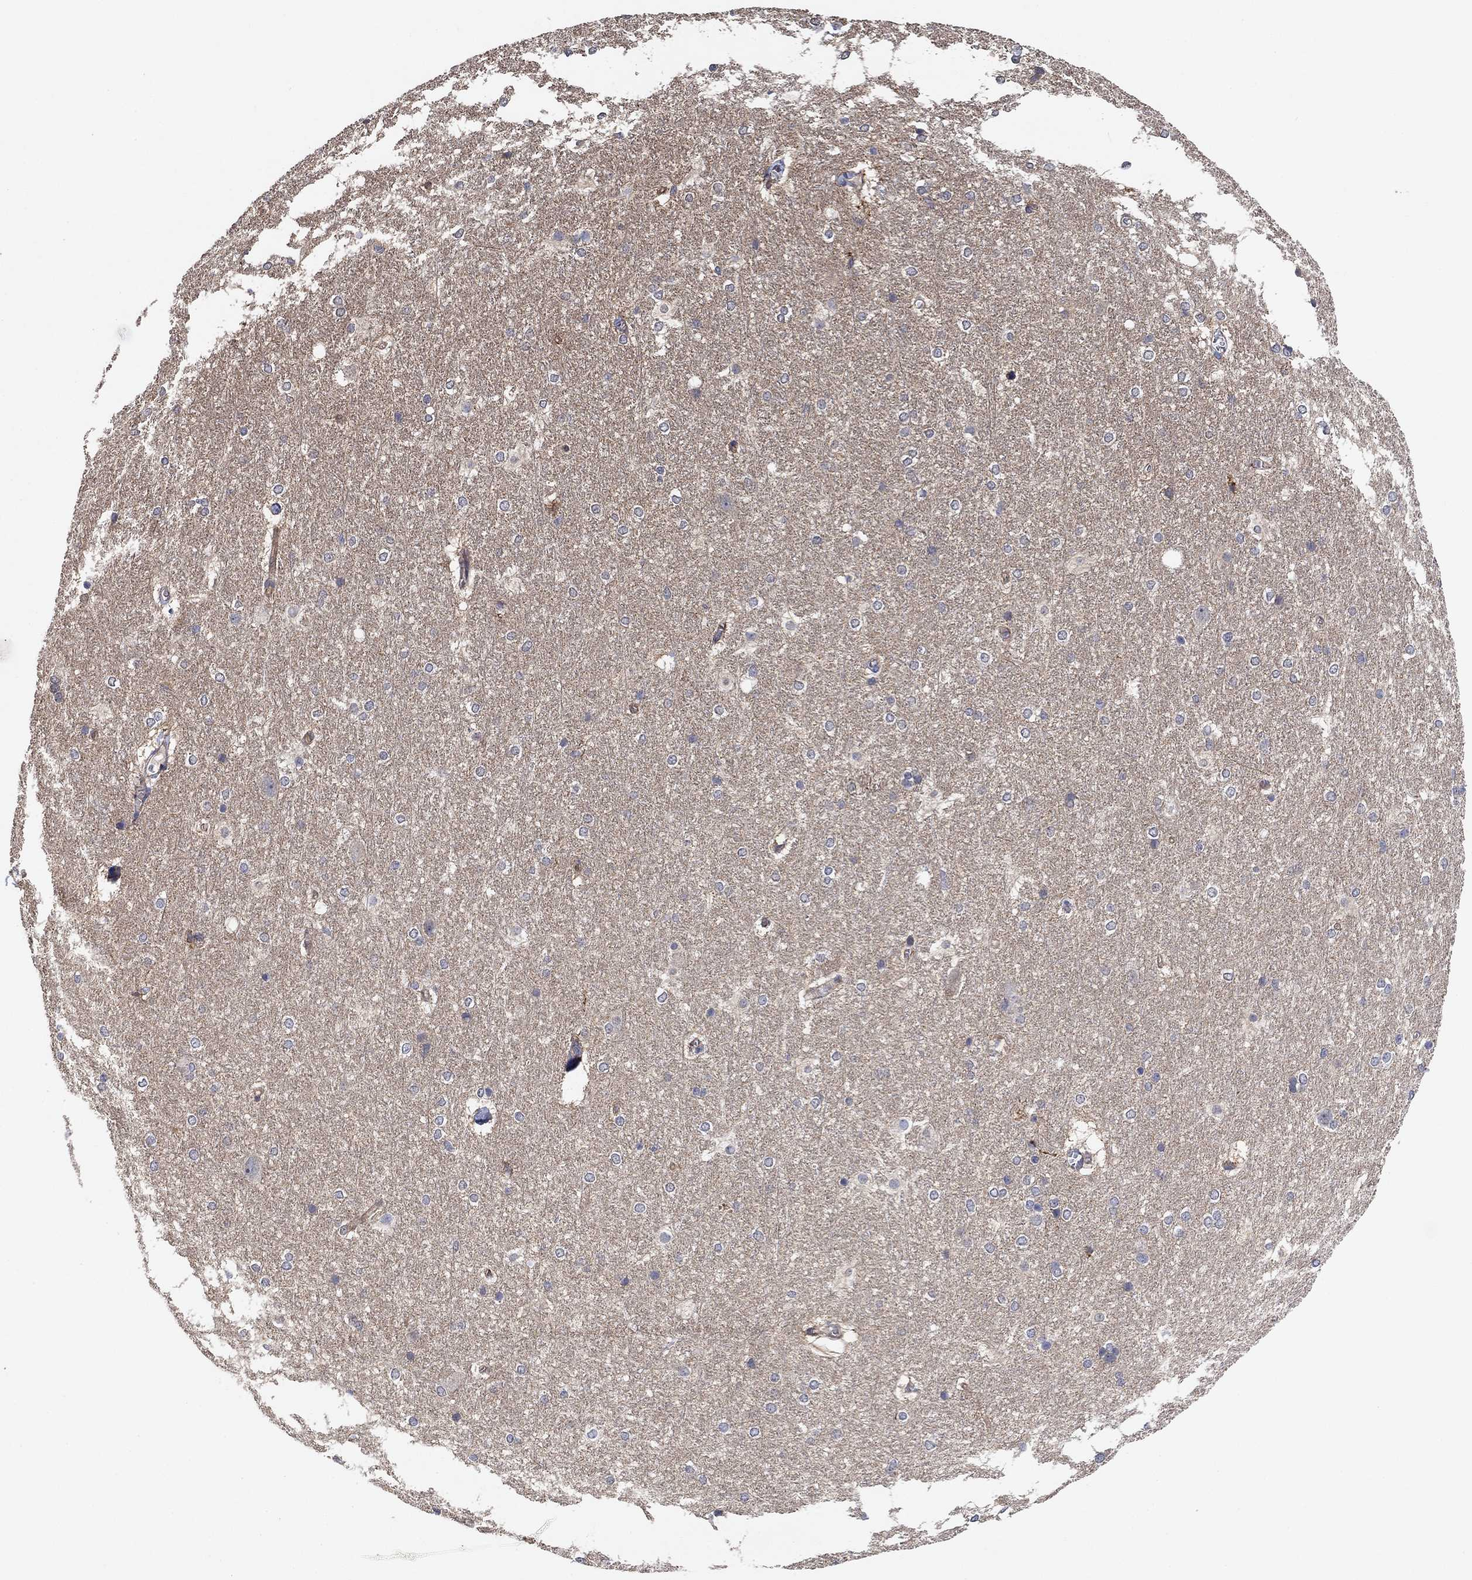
{"staining": {"intensity": "negative", "quantity": "none", "location": "none"}, "tissue": "hippocampus", "cell_type": "Glial cells", "image_type": "normal", "snomed": [{"axis": "morphology", "description": "Normal tissue, NOS"}, {"axis": "topography", "description": "Cerebral cortex"}, {"axis": "topography", "description": "Hippocampus"}], "caption": "Glial cells are negative for brown protein staining in benign hippocampus. (Immunohistochemistry, brightfield microscopy, high magnification).", "gene": "MCUR1", "patient": {"sex": "female", "age": 19}}